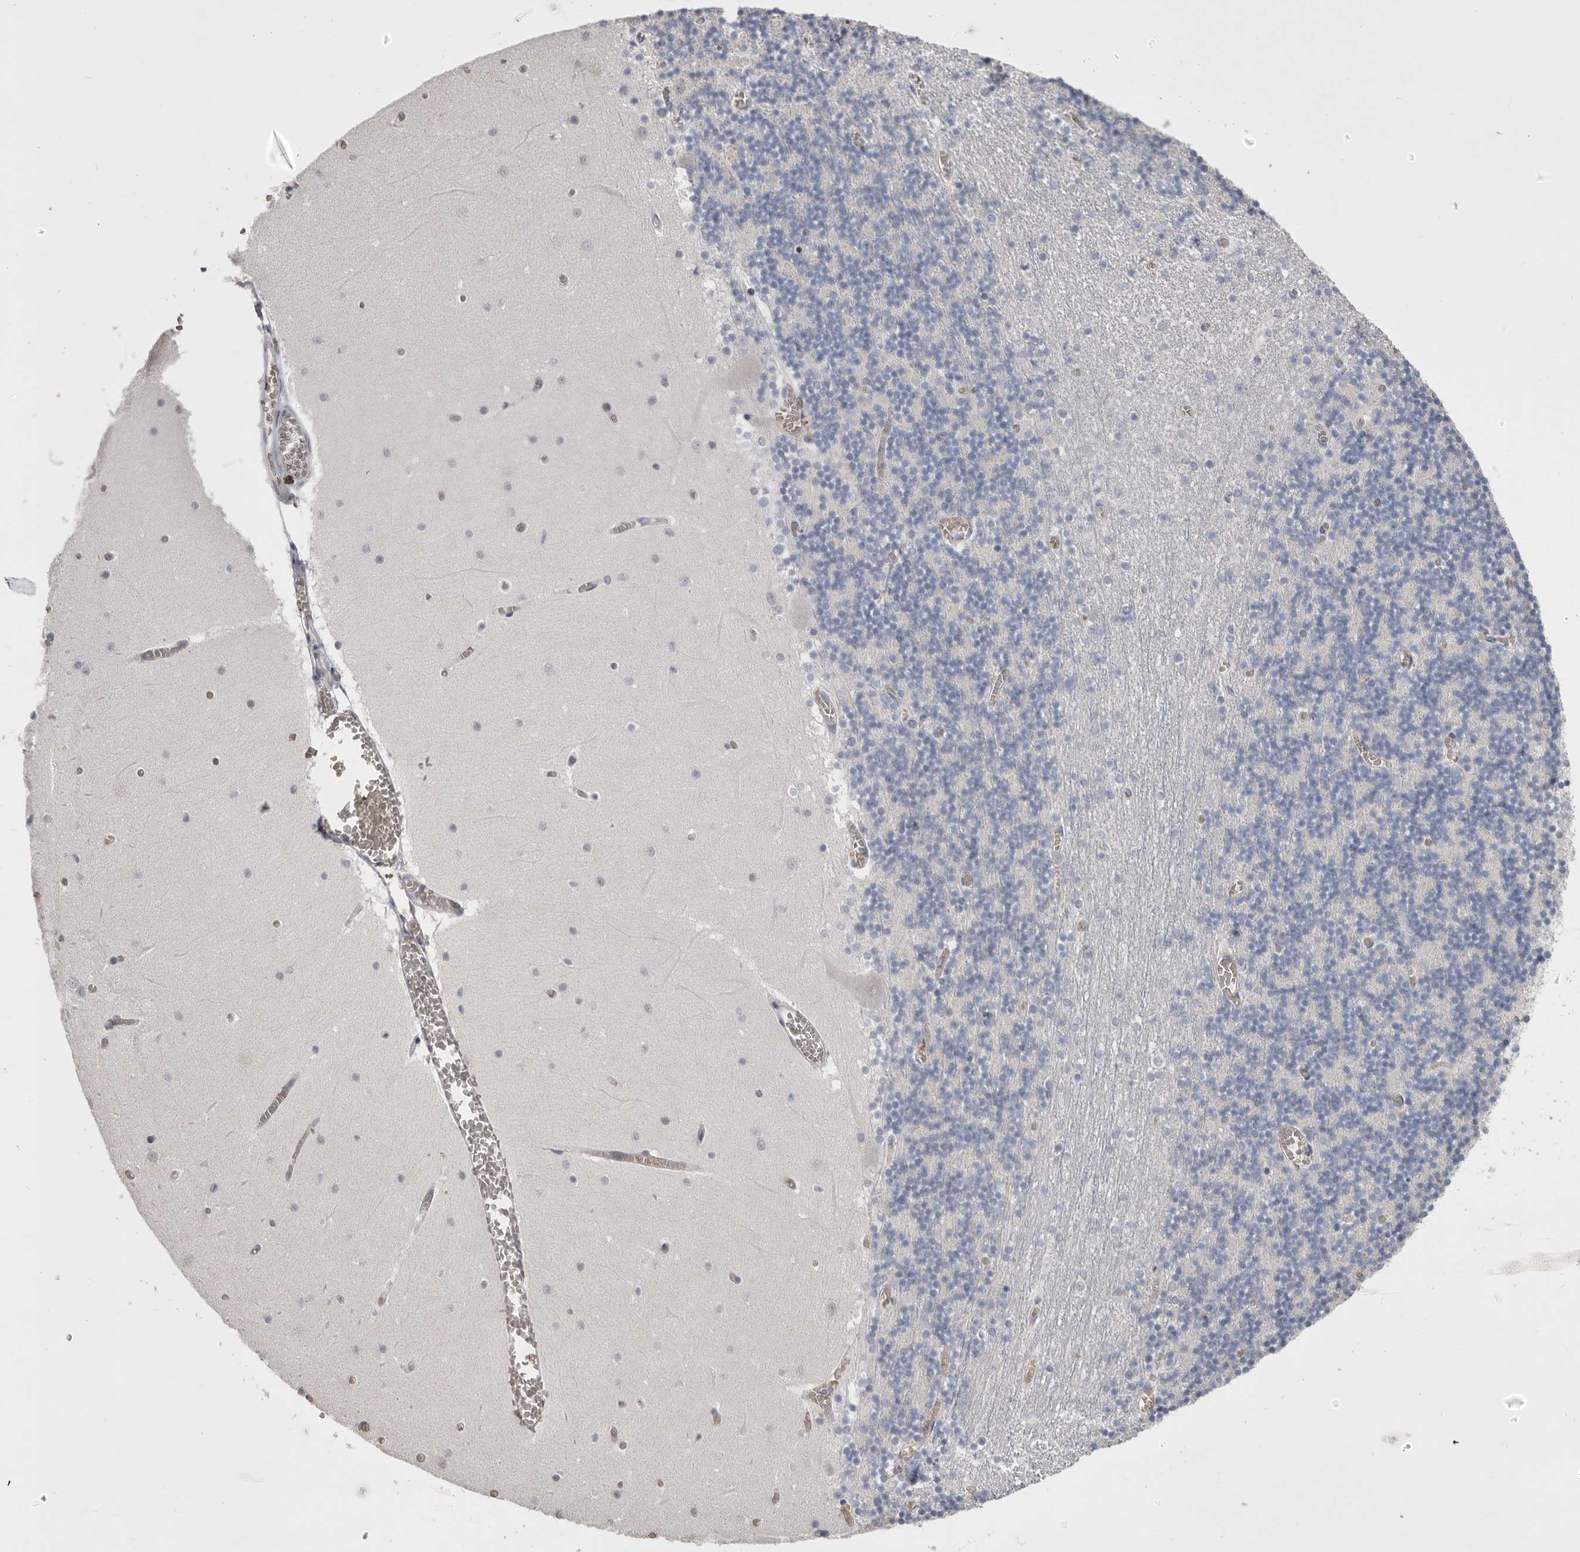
{"staining": {"intensity": "negative", "quantity": "none", "location": "none"}, "tissue": "cerebellum", "cell_type": "Cells in granular layer", "image_type": "normal", "snomed": [{"axis": "morphology", "description": "Normal tissue, NOS"}, {"axis": "topography", "description": "Cerebellum"}], "caption": "This is an immunohistochemistry (IHC) photomicrograph of normal human cerebellum. There is no staining in cells in granular layer.", "gene": "PCMTD1", "patient": {"sex": "female", "age": 28}}